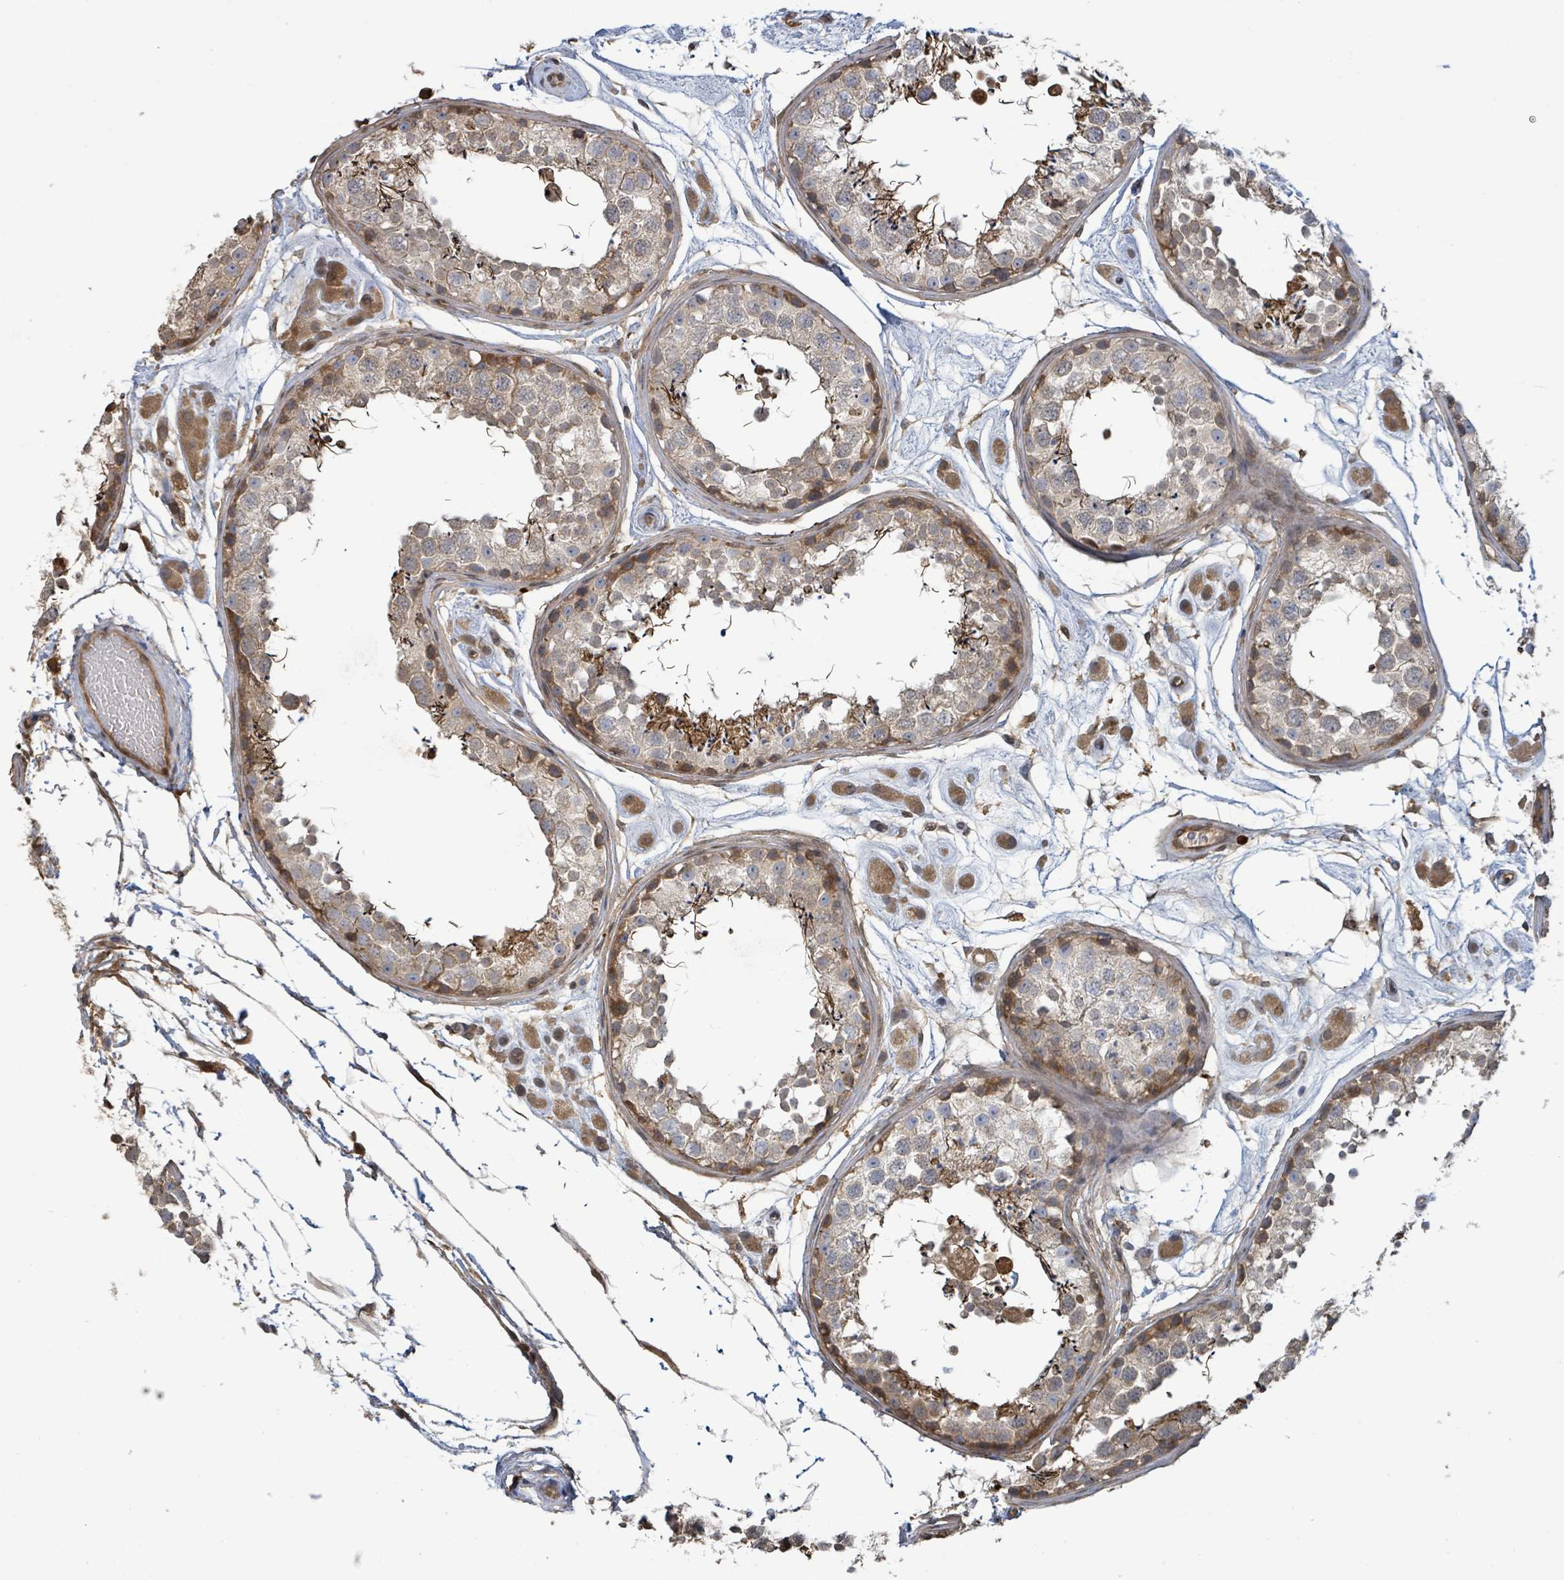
{"staining": {"intensity": "moderate", "quantity": "25%-75%", "location": "cytoplasmic/membranous"}, "tissue": "testis", "cell_type": "Cells in seminiferous ducts", "image_type": "normal", "snomed": [{"axis": "morphology", "description": "Normal tissue, NOS"}, {"axis": "topography", "description": "Testis"}], "caption": "A brown stain shows moderate cytoplasmic/membranous expression of a protein in cells in seminiferous ducts of normal testis.", "gene": "ARPIN", "patient": {"sex": "male", "age": 25}}